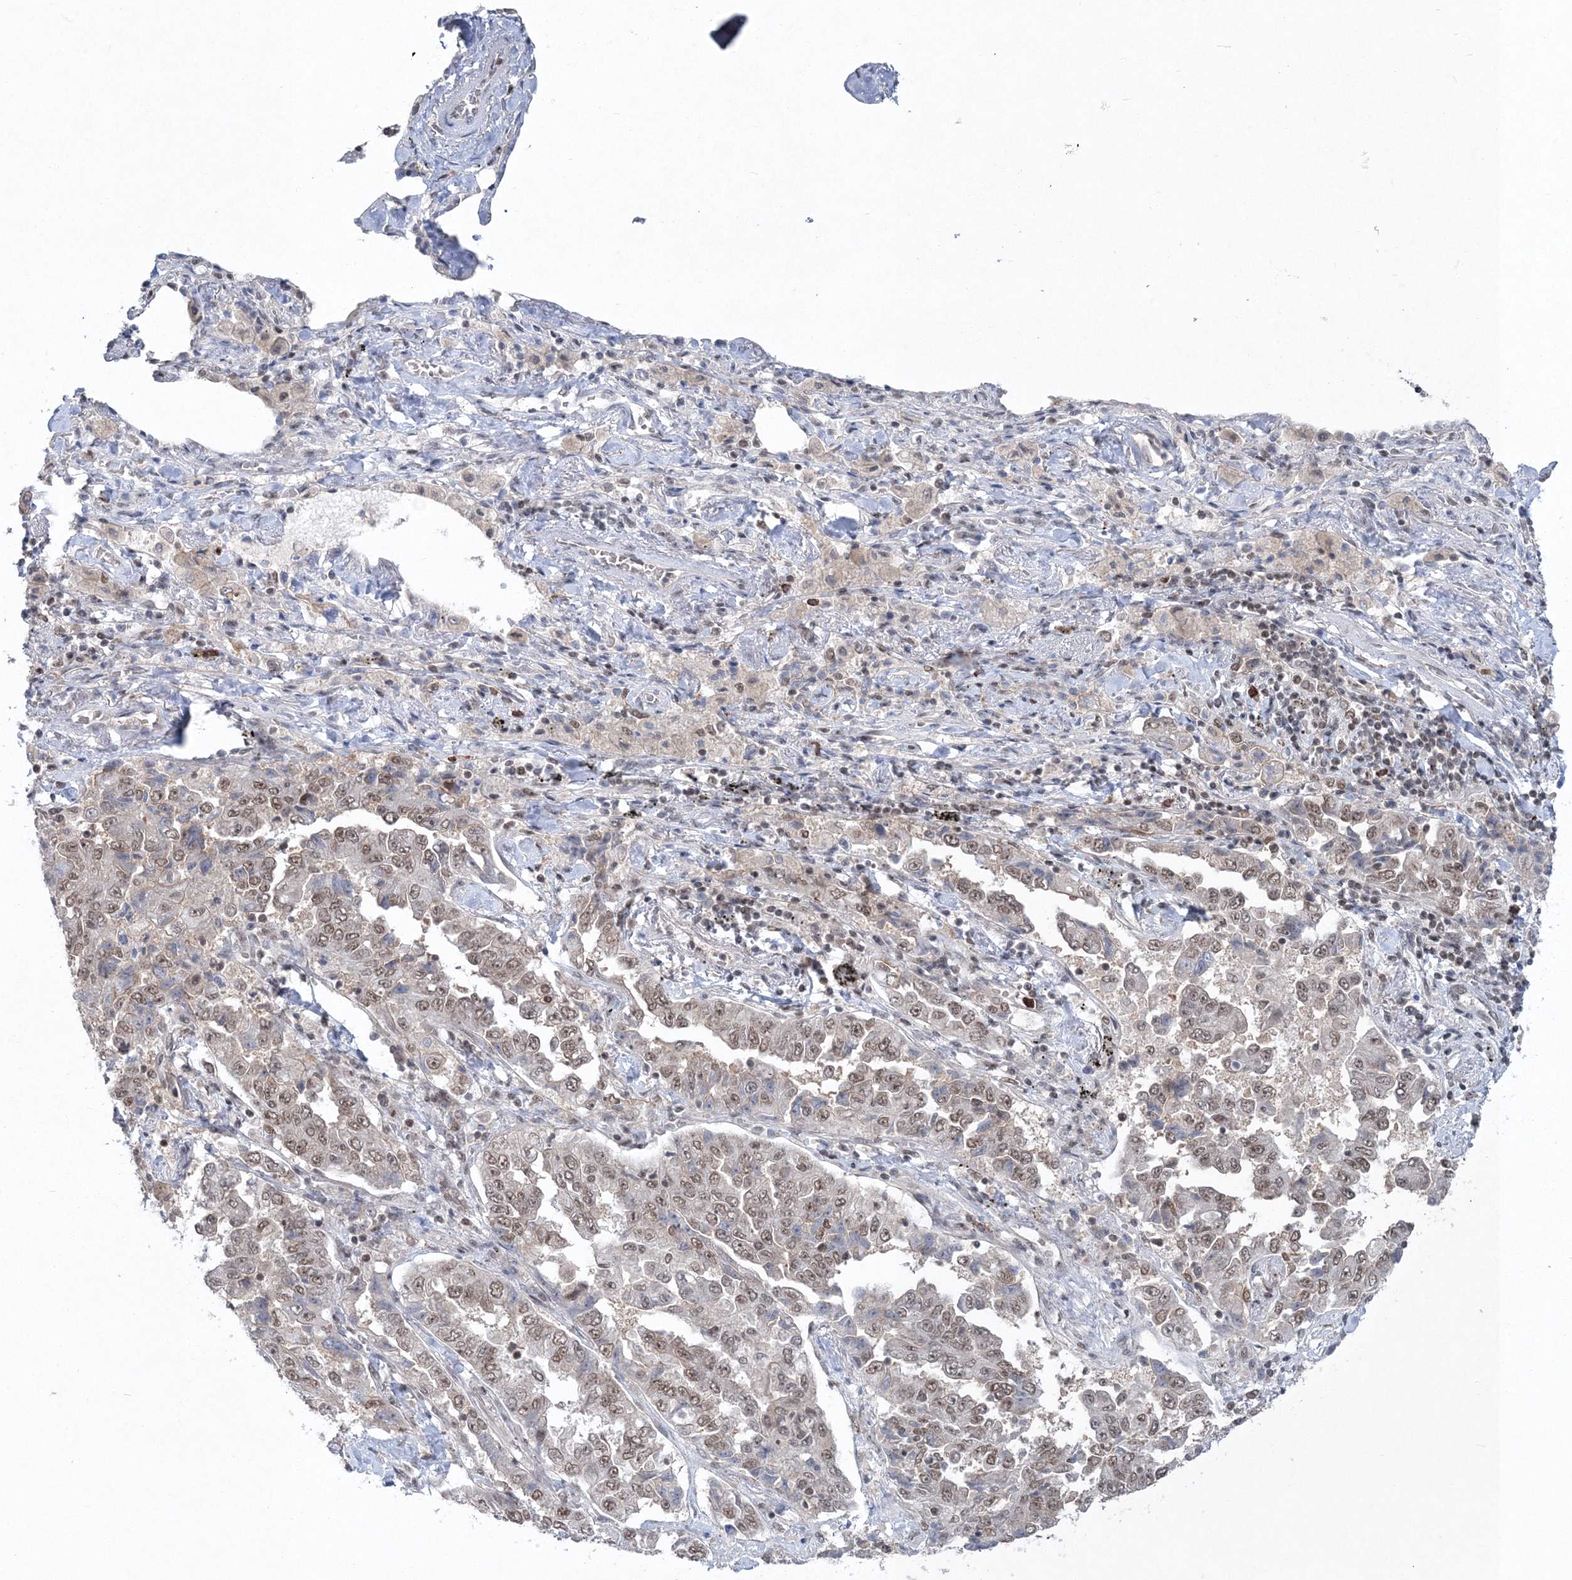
{"staining": {"intensity": "weak", "quantity": ">75%", "location": "nuclear"}, "tissue": "lung cancer", "cell_type": "Tumor cells", "image_type": "cancer", "snomed": [{"axis": "morphology", "description": "Adenocarcinoma, NOS"}, {"axis": "topography", "description": "Lung"}], "caption": "High-power microscopy captured an IHC photomicrograph of lung cancer, revealing weak nuclear staining in about >75% of tumor cells.", "gene": "PDS5A", "patient": {"sex": "female", "age": 51}}